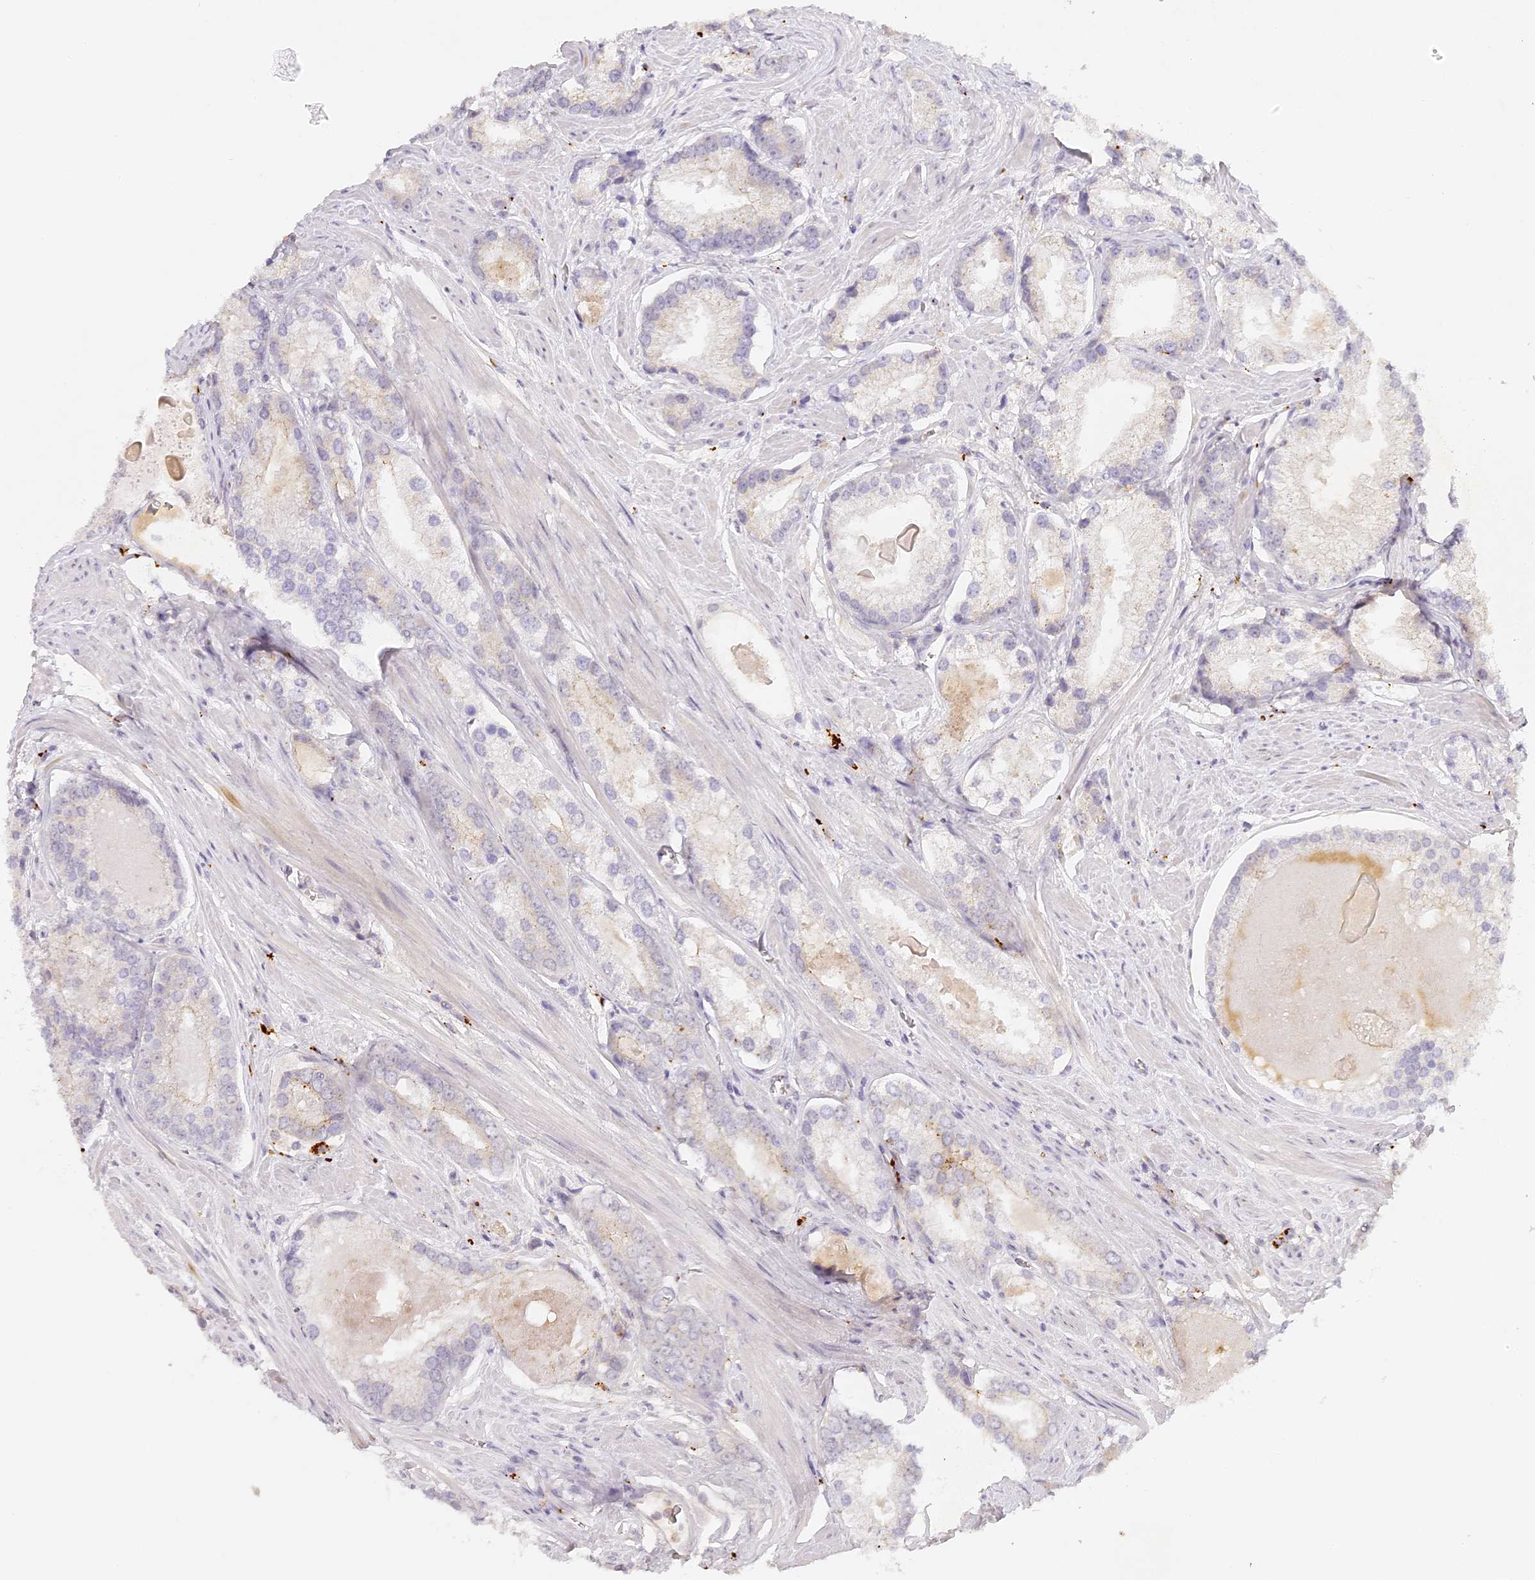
{"staining": {"intensity": "weak", "quantity": "<25%", "location": "cytoplasmic/membranous"}, "tissue": "prostate cancer", "cell_type": "Tumor cells", "image_type": "cancer", "snomed": [{"axis": "morphology", "description": "Adenocarcinoma, Low grade"}, {"axis": "topography", "description": "Prostate"}], "caption": "The histopathology image displays no significant expression in tumor cells of prostate cancer. The staining was performed using DAB (3,3'-diaminobenzidine) to visualize the protein expression in brown, while the nuclei were stained in blue with hematoxylin (Magnification: 20x).", "gene": "ELL3", "patient": {"sex": "male", "age": 54}}